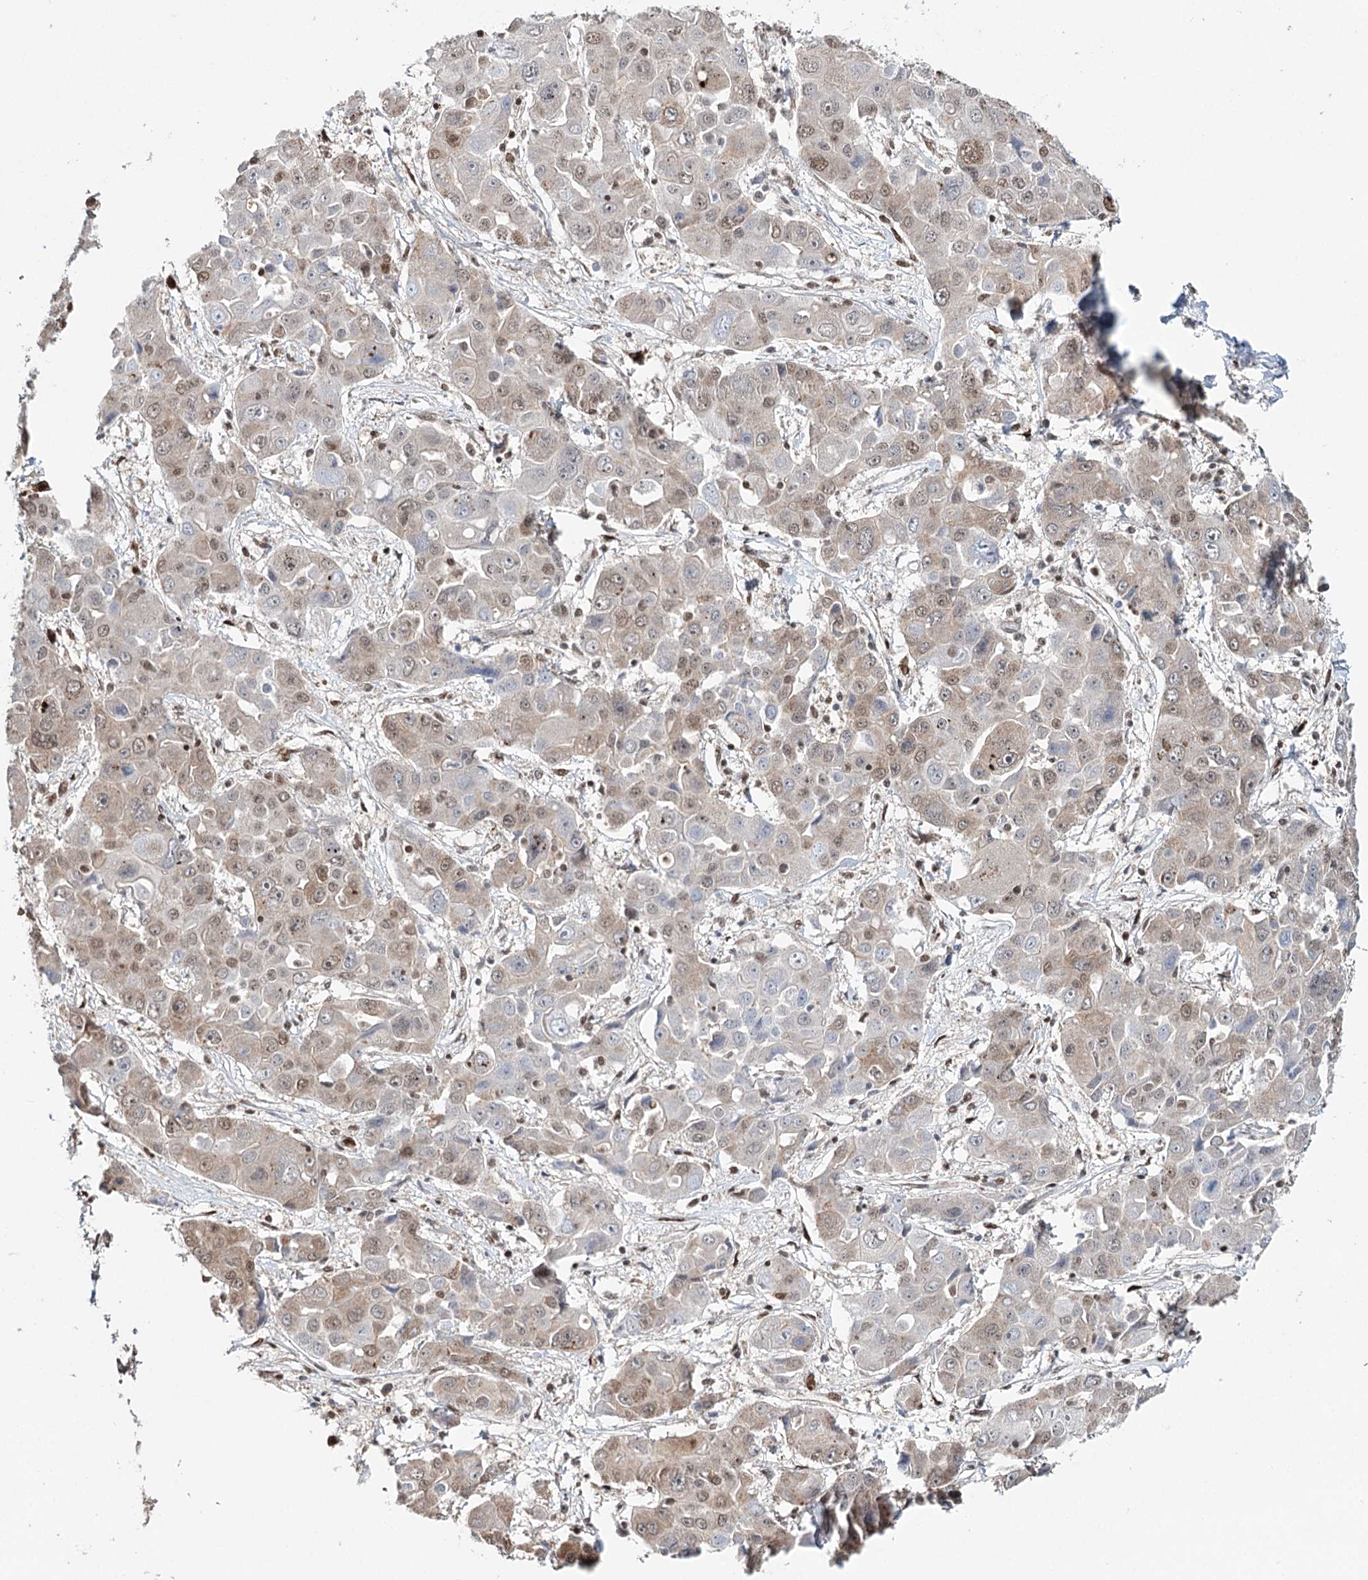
{"staining": {"intensity": "moderate", "quantity": "25%-75%", "location": "nuclear"}, "tissue": "liver cancer", "cell_type": "Tumor cells", "image_type": "cancer", "snomed": [{"axis": "morphology", "description": "Cholangiocarcinoma"}, {"axis": "topography", "description": "Liver"}], "caption": "Immunohistochemistry staining of liver cholangiocarcinoma, which displays medium levels of moderate nuclear expression in approximately 25%-75% of tumor cells indicating moderate nuclear protein expression. The staining was performed using DAB (brown) for protein detection and nuclei were counterstained in hematoxylin (blue).", "gene": "RPS27A", "patient": {"sex": "male", "age": 67}}